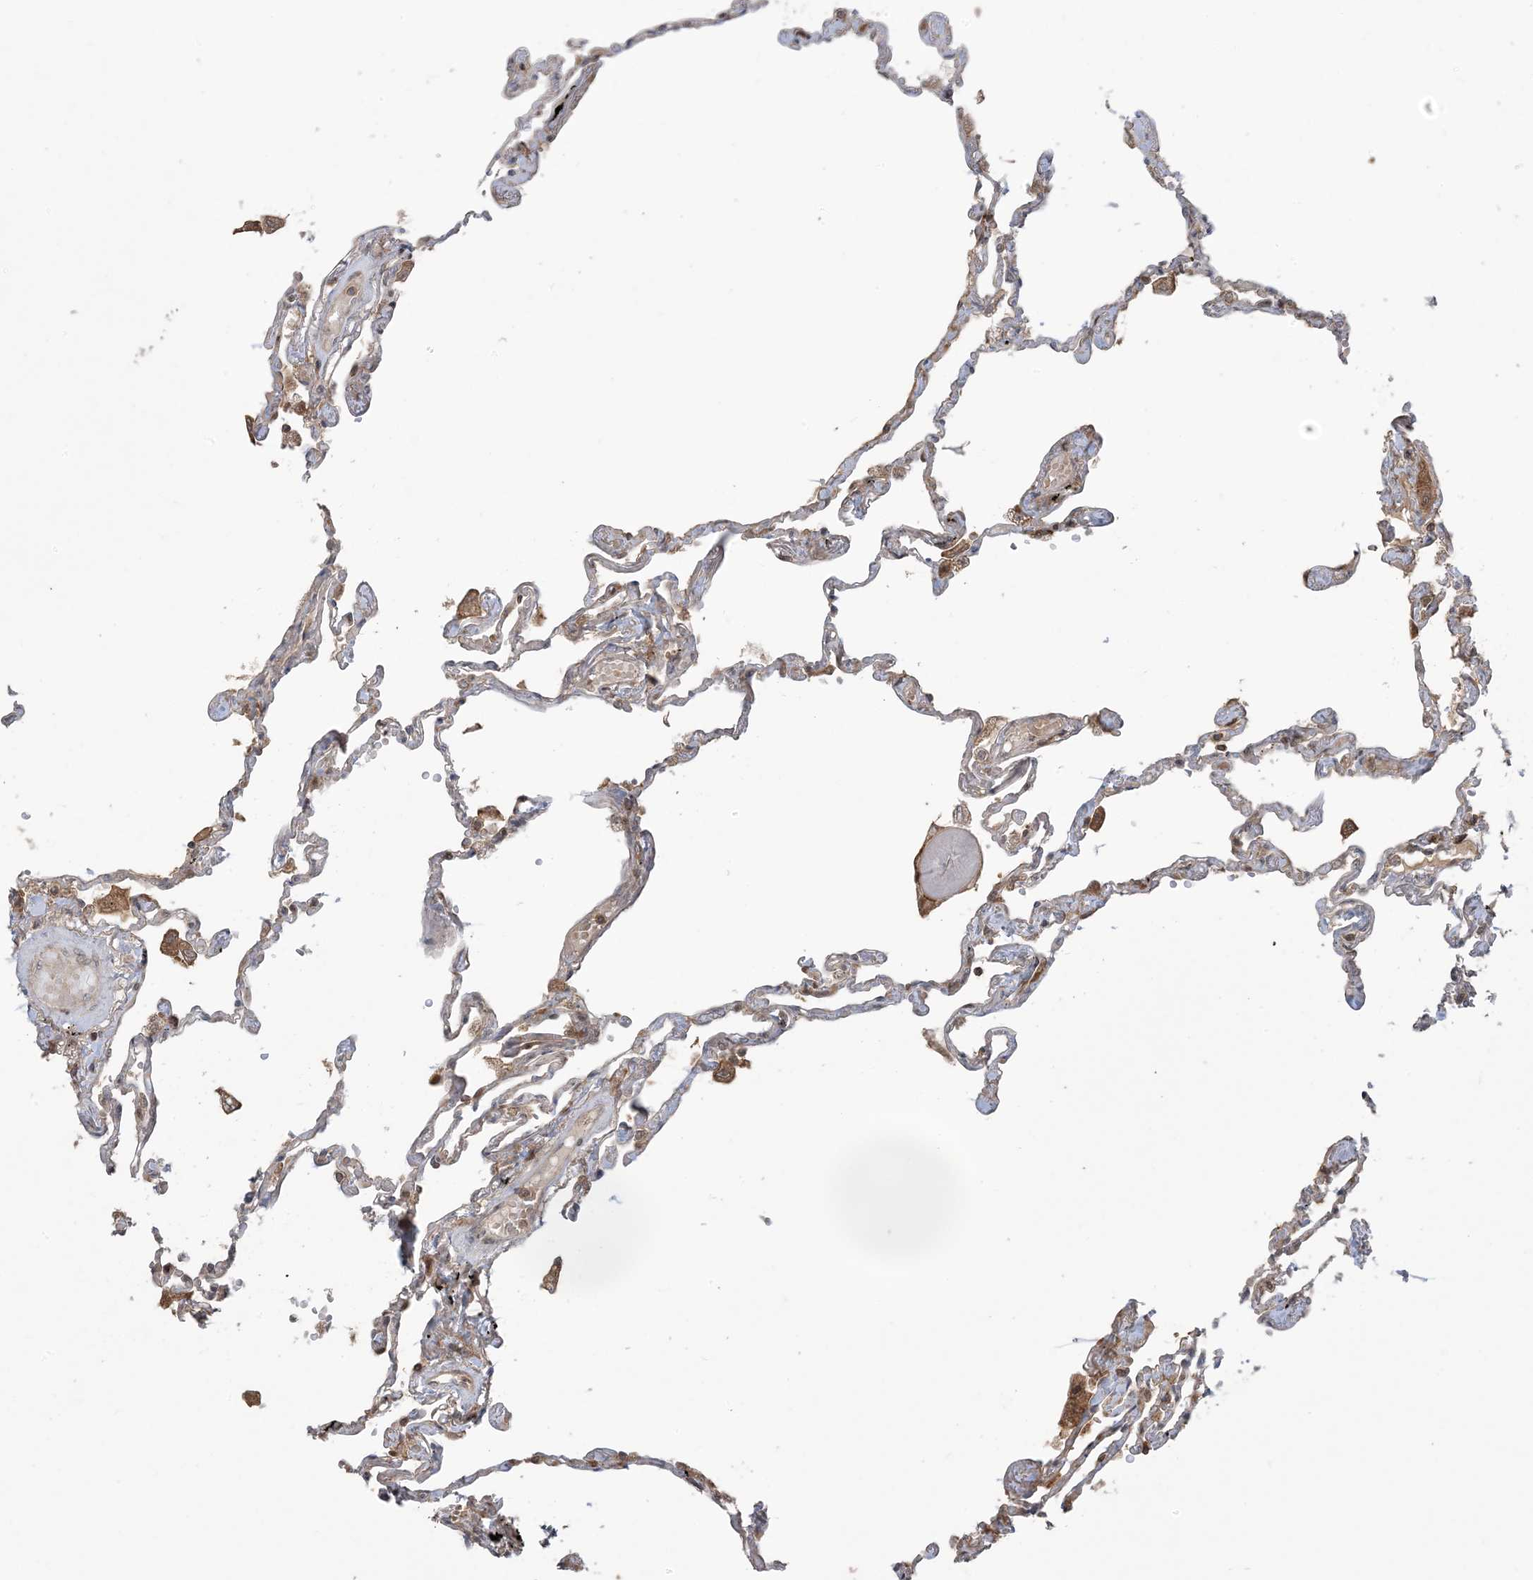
{"staining": {"intensity": "weak", "quantity": "25%-75%", "location": "cytoplasmic/membranous,nuclear"}, "tissue": "lung", "cell_type": "Alveolar cells", "image_type": "normal", "snomed": [{"axis": "morphology", "description": "Normal tissue, NOS"}, {"axis": "topography", "description": "Lung"}], "caption": "IHC (DAB) staining of normal human lung demonstrates weak cytoplasmic/membranous,nuclear protein expression in approximately 25%-75% of alveolar cells. The staining was performed using DAB, with brown indicating positive protein expression. Nuclei are stained blue with hematoxylin.", "gene": "PHLDB2", "patient": {"sex": "female", "age": 67}}